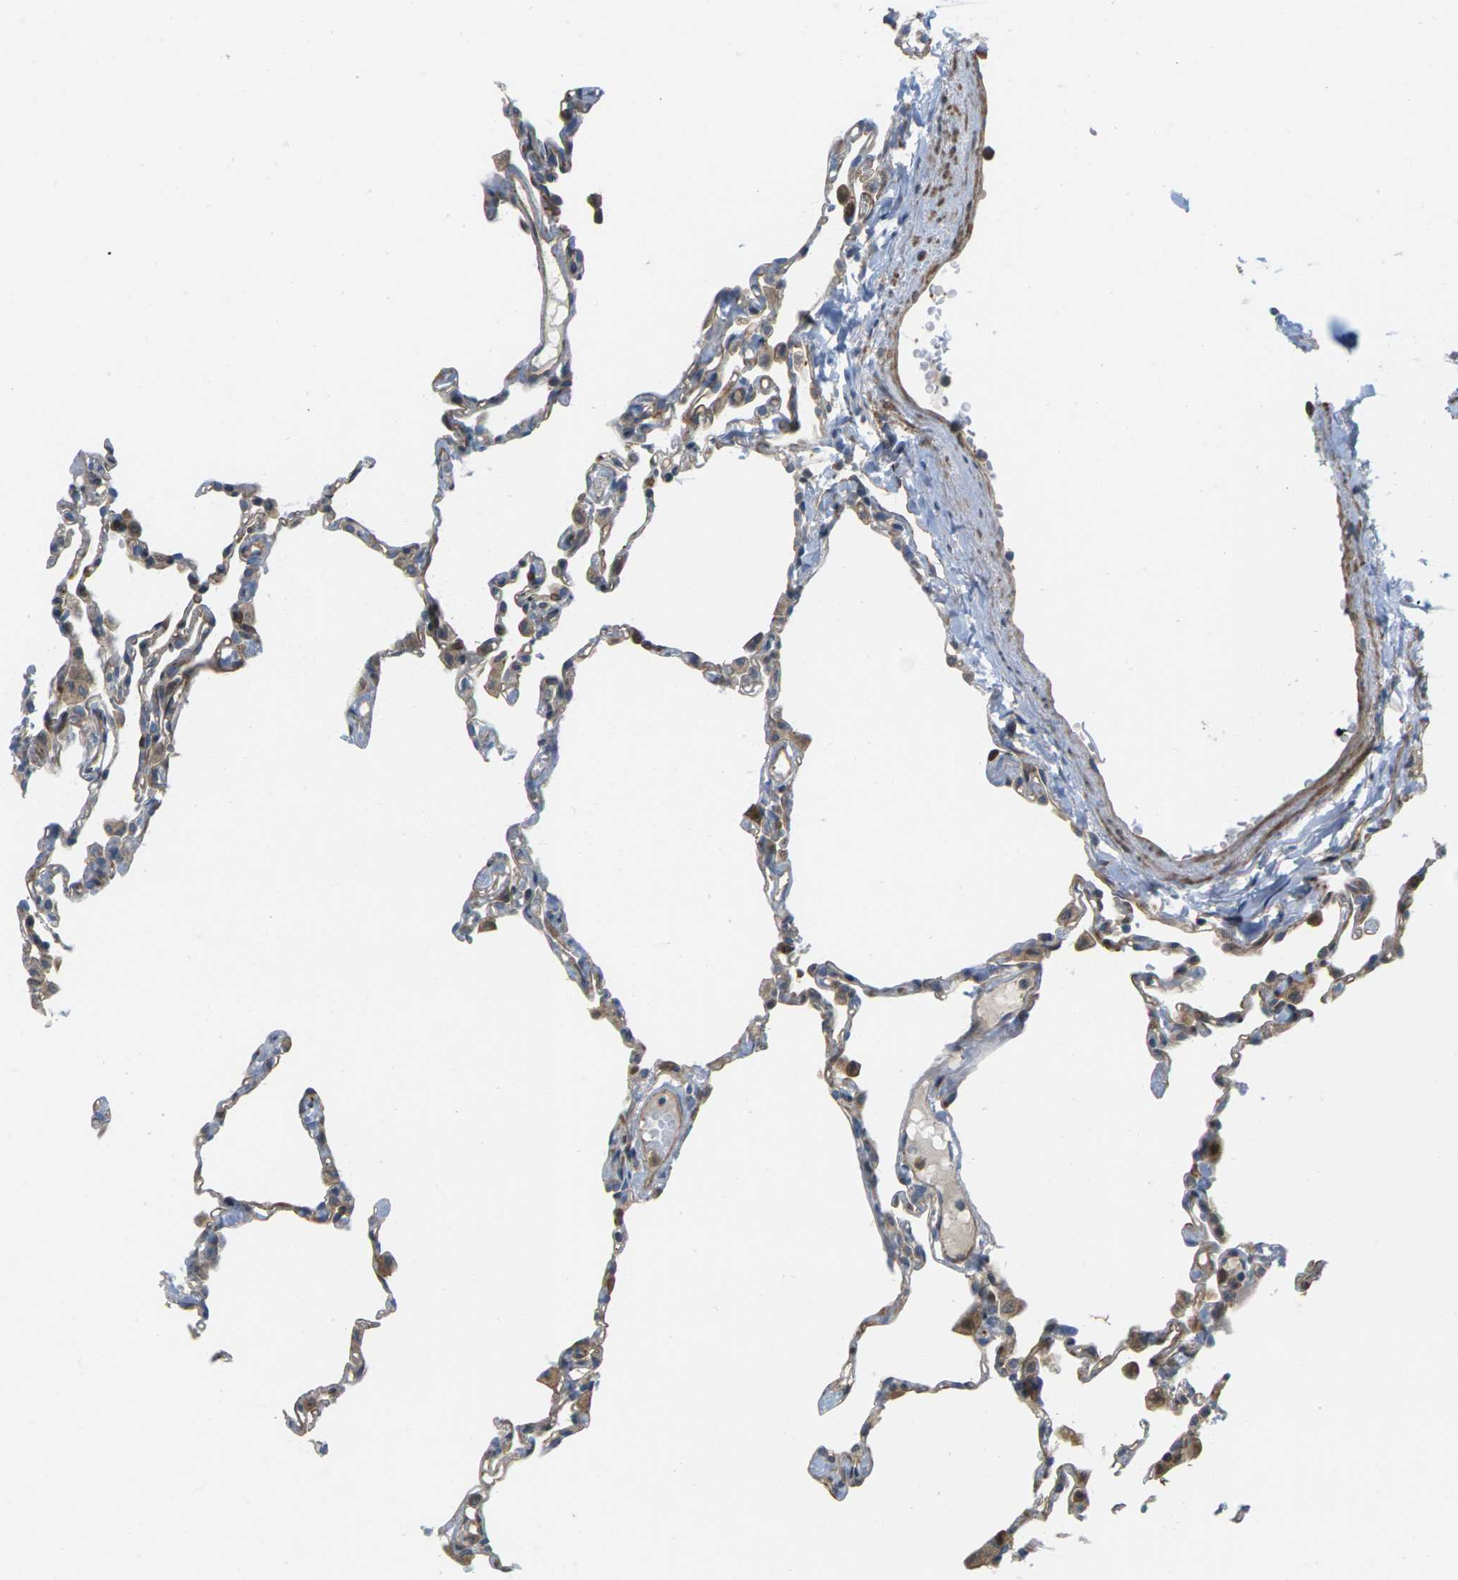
{"staining": {"intensity": "weak", "quantity": ">75%", "location": "cytoplasmic/membranous"}, "tissue": "lung", "cell_type": "Alveolar cells", "image_type": "normal", "snomed": [{"axis": "morphology", "description": "Normal tissue, NOS"}, {"axis": "topography", "description": "Lung"}], "caption": "Weak cytoplasmic/membranous protein expression is present in about >75% of alveolar cells in lung. (DAB IHC, brown staining for protein, blue staining for nuclei).", "gene": "ROBO1", "patient": {"sex": "female", "age": 49}}